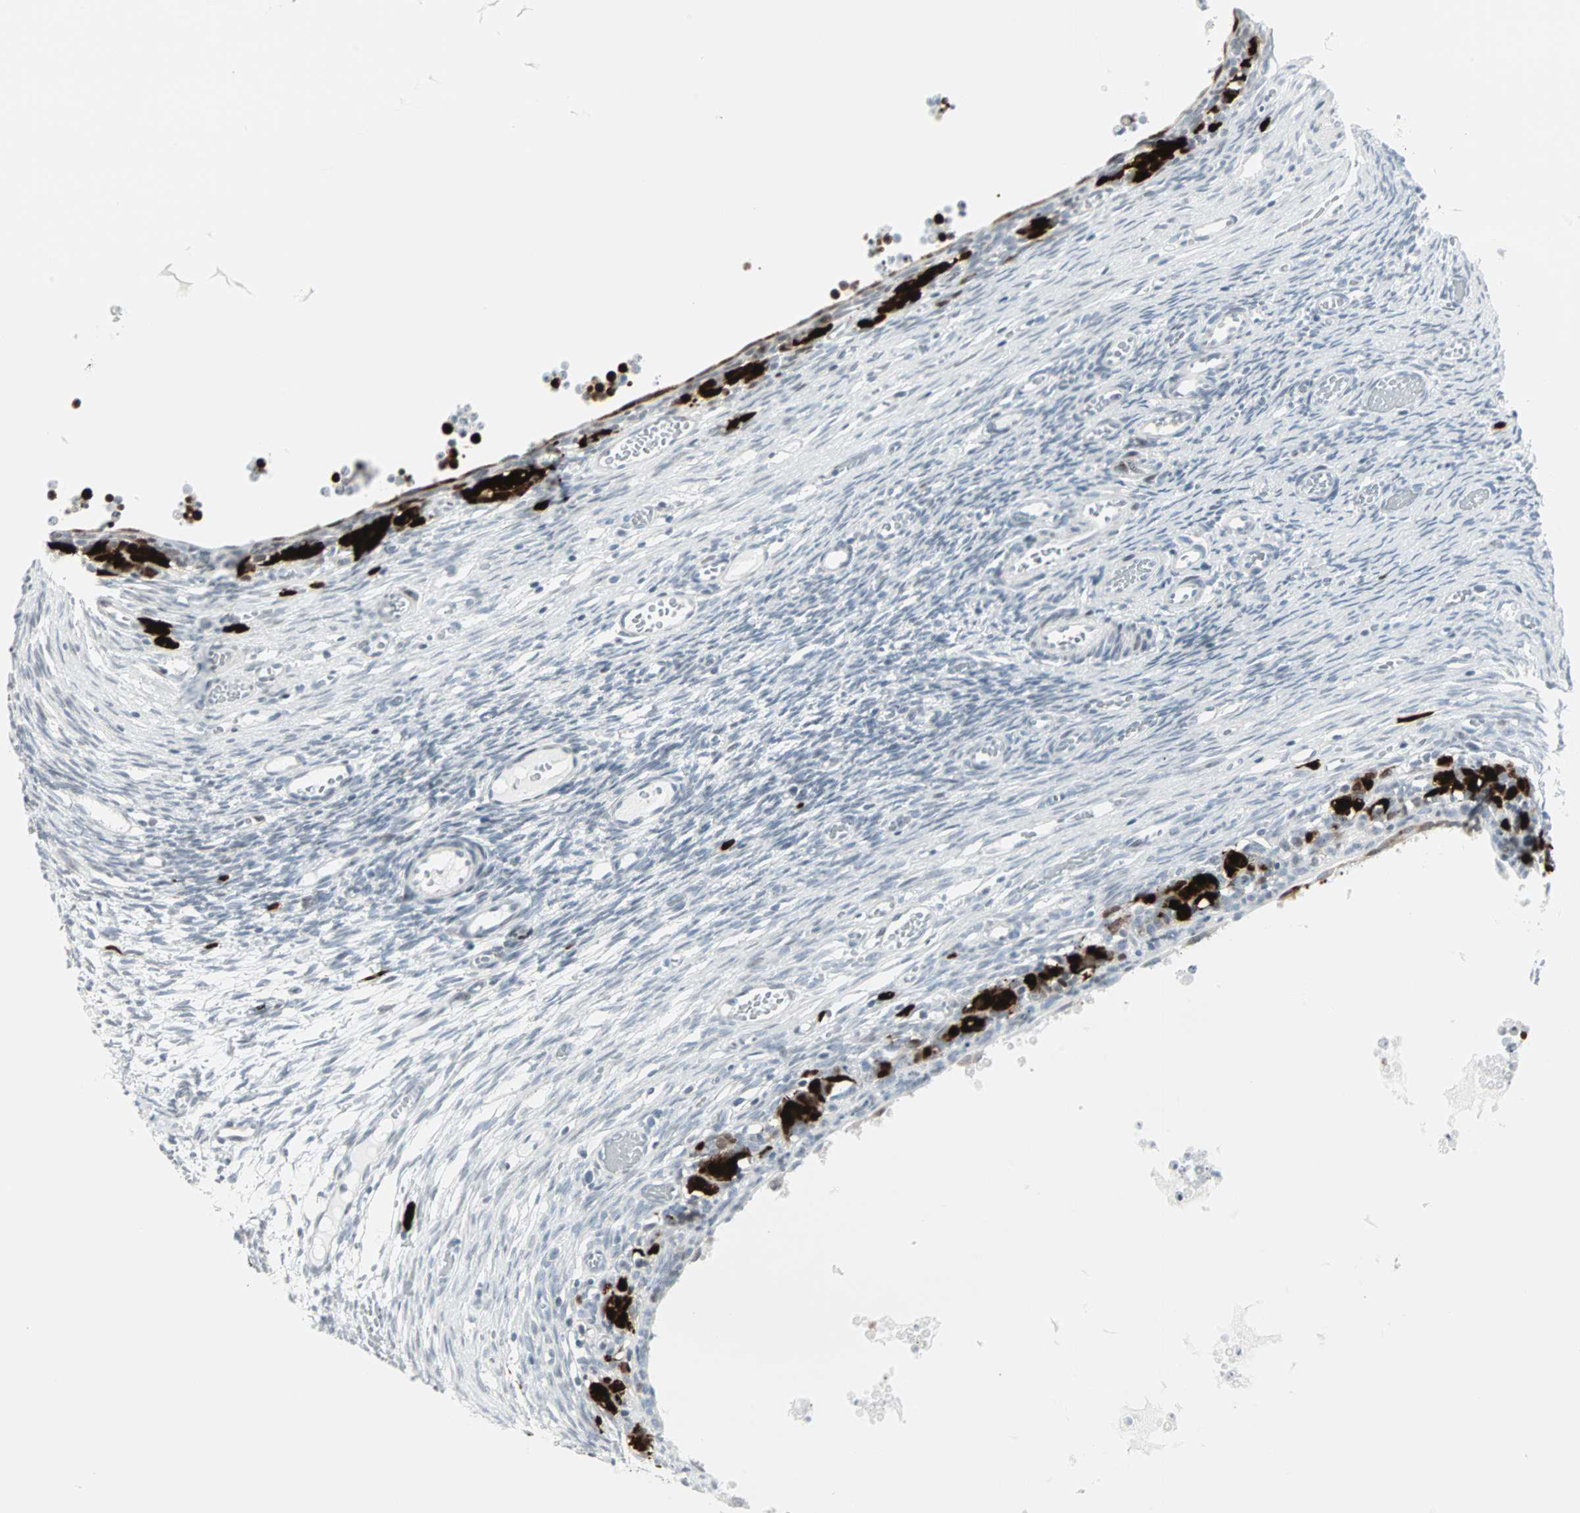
{"staining": {"intensity": "negative", "quantity": "none", "location": "none"}, "tissue": "ovary", "cell_type": "Follicle cells", "image_type": "normal", "snomed": [{"axis": "morphology", "description": "Normal tissue, NOS"}, {"axis": "topography", "description": "Ovary"}], "caption": "A high-resolution histopathology image shows IHC staining of normal ovary, which displays no significant expression in follicle cells.", "gene": "CBLC", "patient": {"sex": "female", "age": 35}}